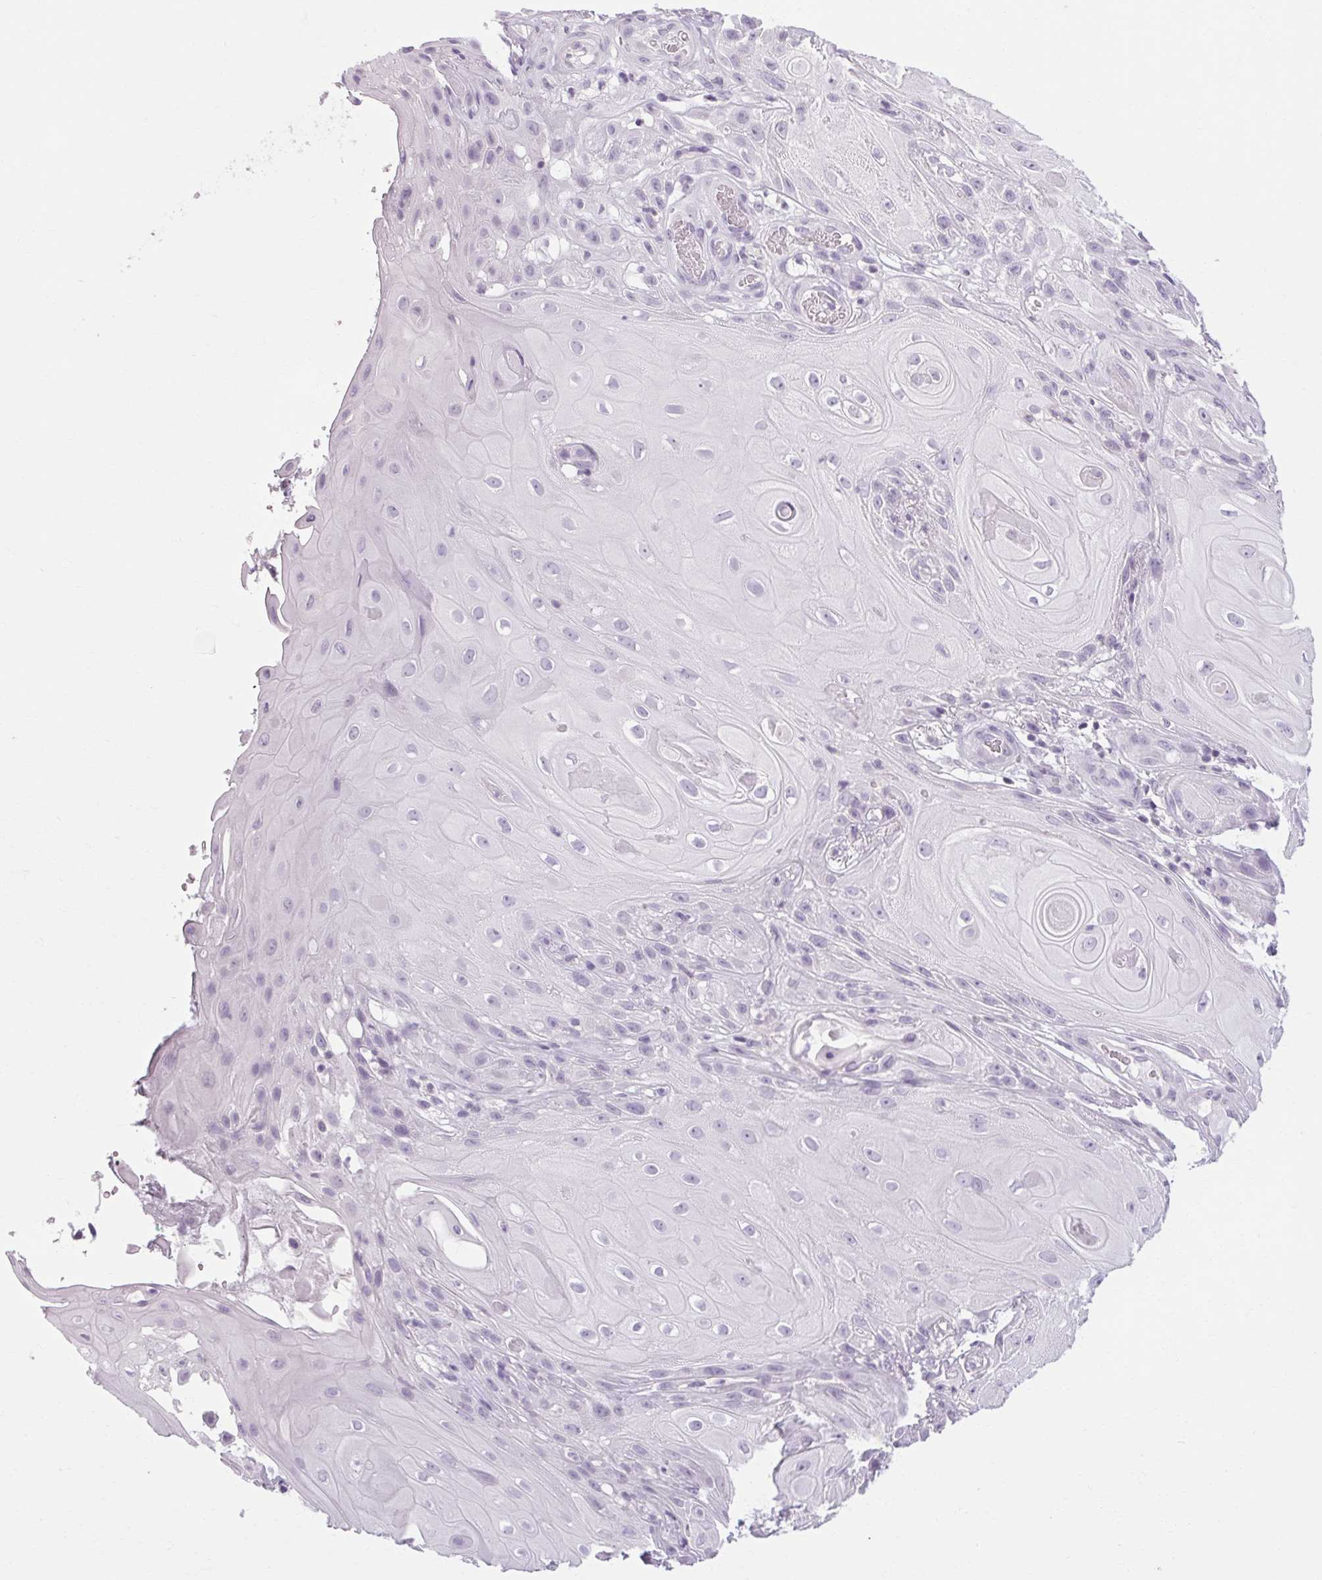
{"staining": {"intensity": "negative", "quantity": "none", "location": "none"}, "tissue": "skin cancer", "cell_type": "Tumor cells", "image_type": "cancer", "snomed": [{"axis": "morphology", "description": "Squamous cell carcinoma, NOS"}, {"axis": "topography", "description": "Skin"}], "caption": "This histopathology image is of skin cancer (squamous cell carcinoma) stained with immunohistochemistry to label a protein in brown with the nuclei are counter-stained blue. There is no positivity in tumor cells.", "gene": "POMC", "patient": {"sex": "male", "age": 62}}